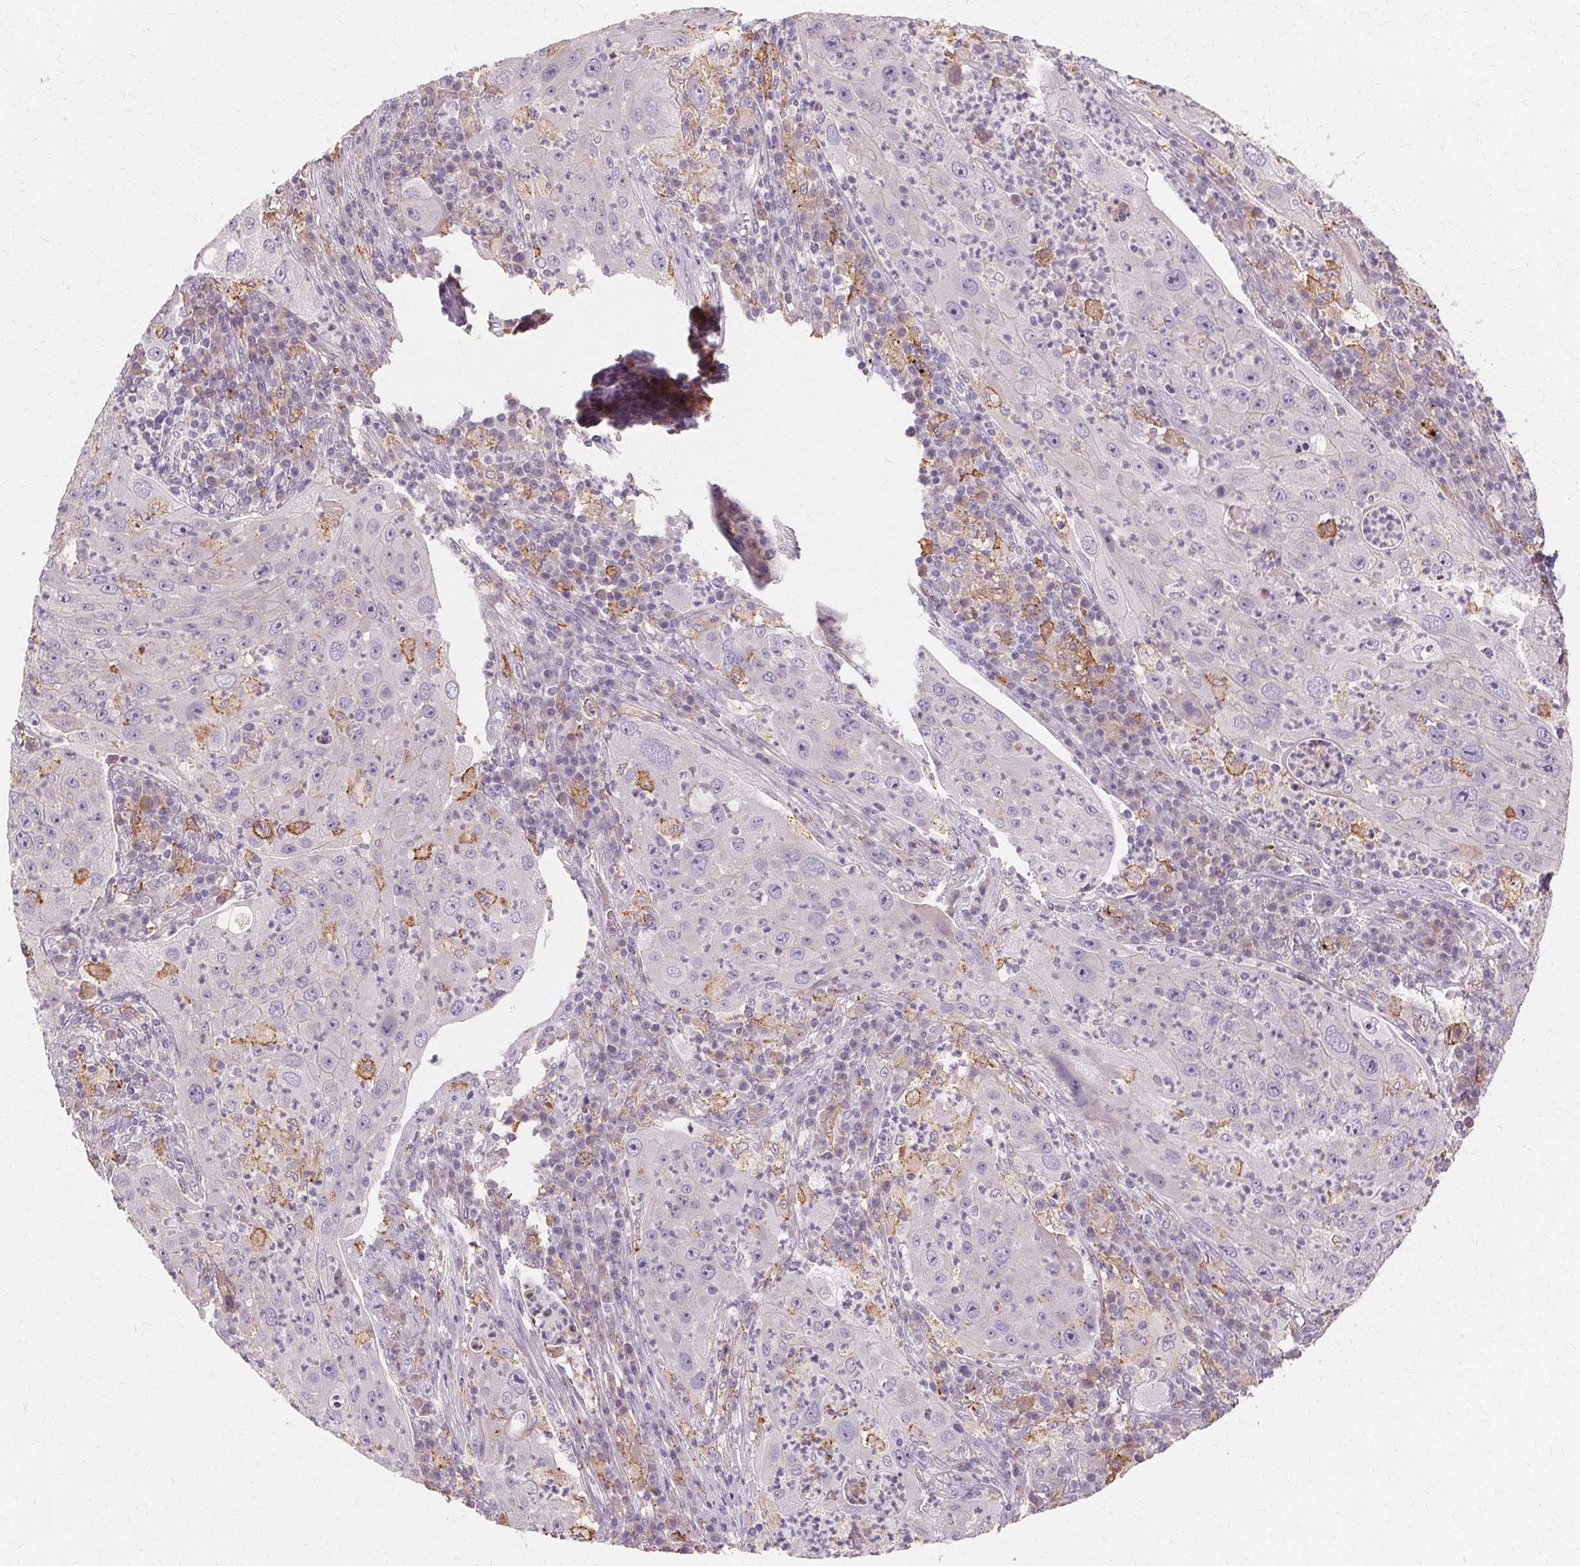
{"staining": {"intensity": "negative", "quantity": "none", "location": "none"}, "tissue": "lung cancer", "cell_type": "Tumor cells", "image_type": "cancer", "snomed": [{"axis": "morphology", "description": "Squamous cell carcinoma, NOS"}, {"axis": "topography", "description": "Lung"}], "caption": "Tumor cells show no significant protein expression in lung cancer. The staining is performed using DAB brown chromogen with nuclei counter-stained in using hematoxylin.", "gene": "IFNGR1", "patient": {"sex": "female", "age": 59}}